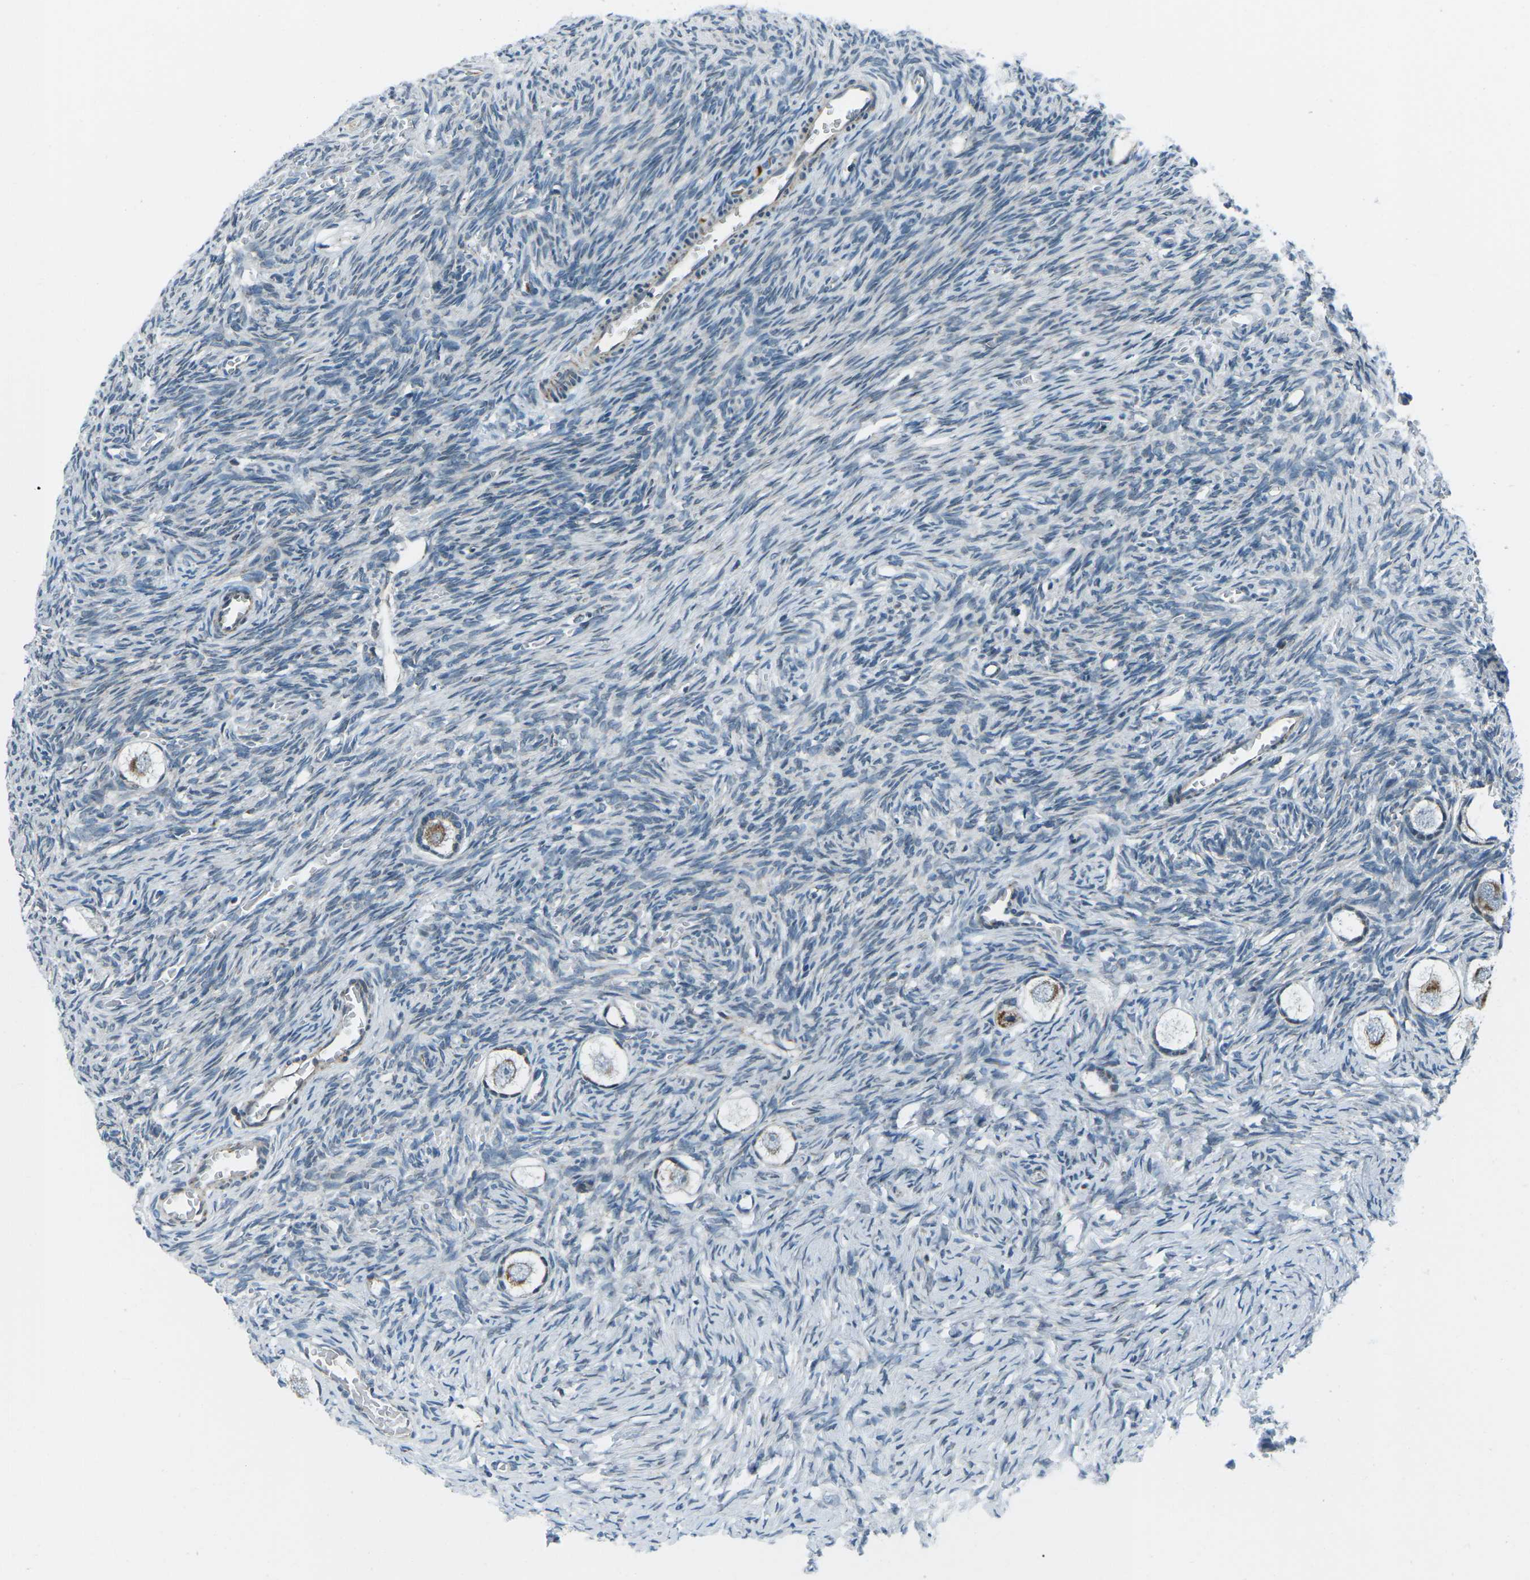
{"staining": {"intensity": "moderate", "quantity": ">75%", "location": "cytoplasmic/membranous"}, "tissue": "ovary", "cell_type": "Follicle cells", "image_type": "normal", "snomed": [{"axis": "morphology", "description": "Normal tissue, NOS"}, {"axis": "topography", "description": "Ovary"}], "caption": "The immunohistochemical stain highlights moderate cytoplasmic/membranous expression in follicle cells of benign ovary.", "gene": "RFESD", "patient": {"sex": "female", "age": 27}}